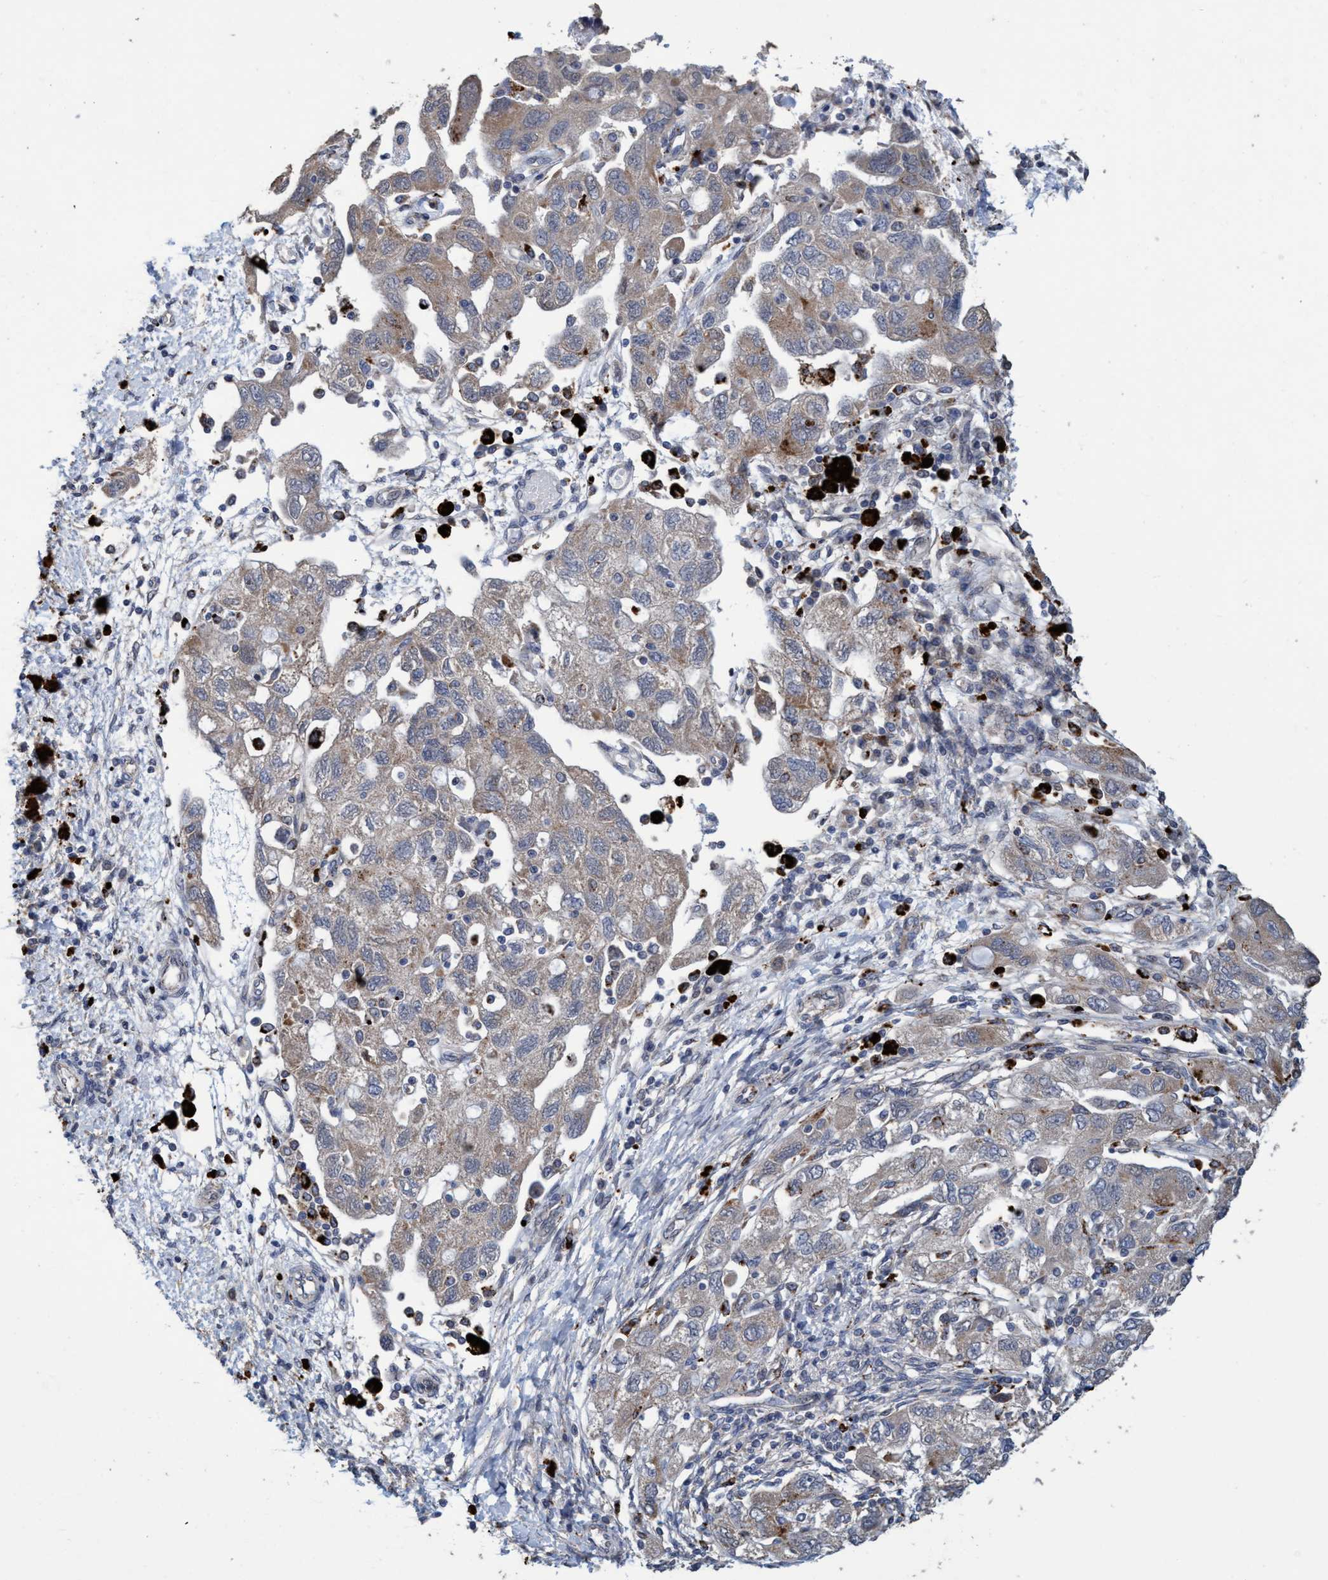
{"staining": {"intensity": "weak", "quantity": "<25%", "location": "cytoplasmic/membranous"}, "tissue": "ovarian cancer", "cell_type": "Tumor cells", "image_type": "cancer", "snomed": [{"axis": "morphology", "description": "Carcinoma, NOS"}, {"axis": "morphology", "description": "Cystadenocarcinoma, serous, NOS"}, {"axis": "topography", "description": "Ovary"}], "caption": "Immunohistochemistry of ovarian cancer (serous cystadenocarcinoma) shows no staining in tumor cells.", "gene": "BBS9", "patient": {"sex": "female", "age": 69}}